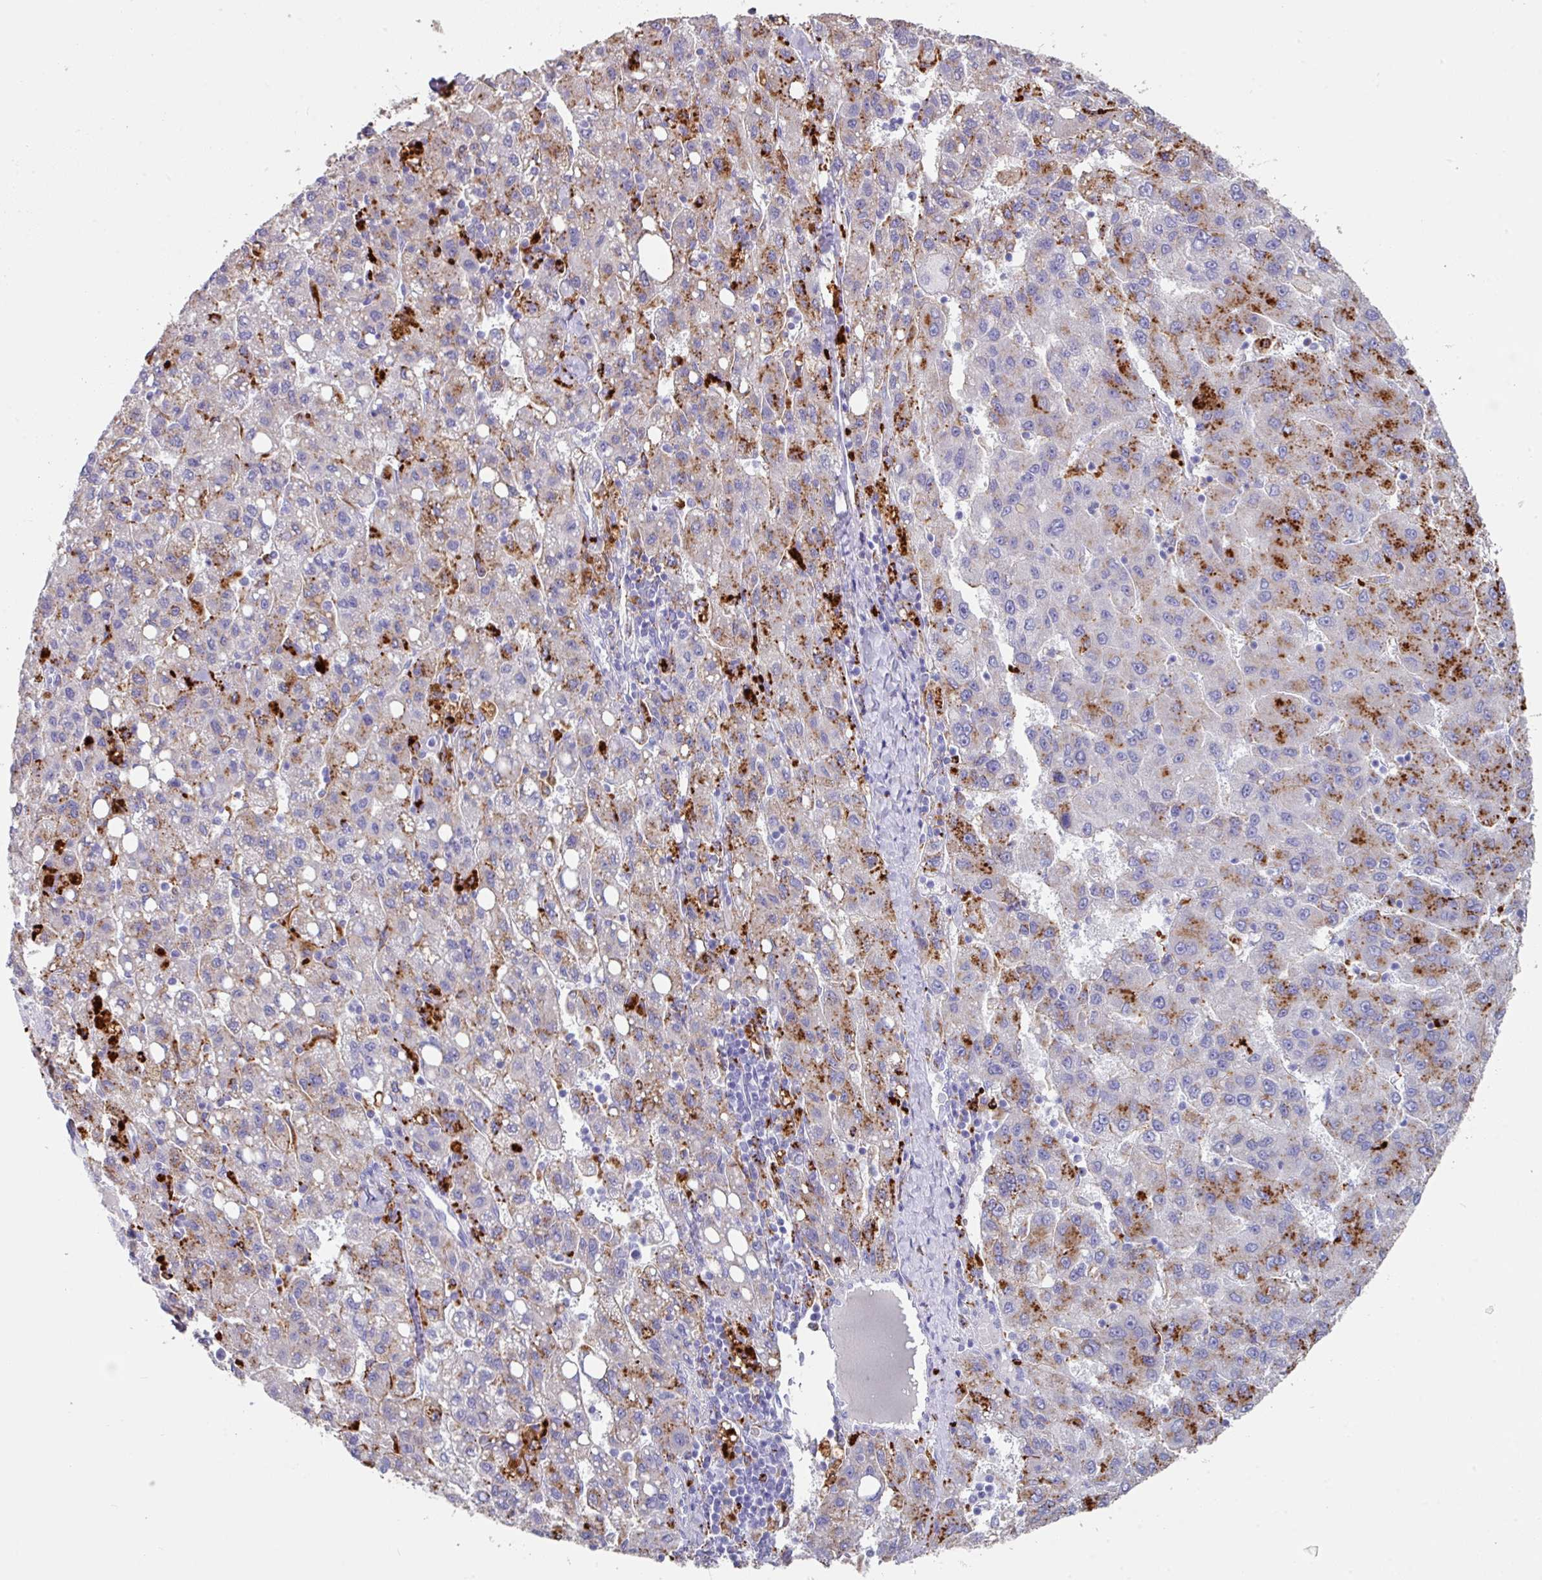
{"staining": {"intensity": "strong", "quantity": "25%-75%", "location": "cytoplasmic/membranous"}, "tissue": "liver cancer", "cell_type": "Tumor cells", "image_type": "cancer", "snomed": [{"axis": "morphology", "description": "Carcinoma, Hepatocellular, NOS"}, {"axis": "topography", "description": "Liver"}], "caption": "Immunohistochemical staining of human liver hepatocellular carcinoma demonstrates high levels of strong cytoplasmic/membranous positivity in about 25%-75% of tumor cells.", "gene": "CPVL", "patient": {"sex": "female", "age": 82}}